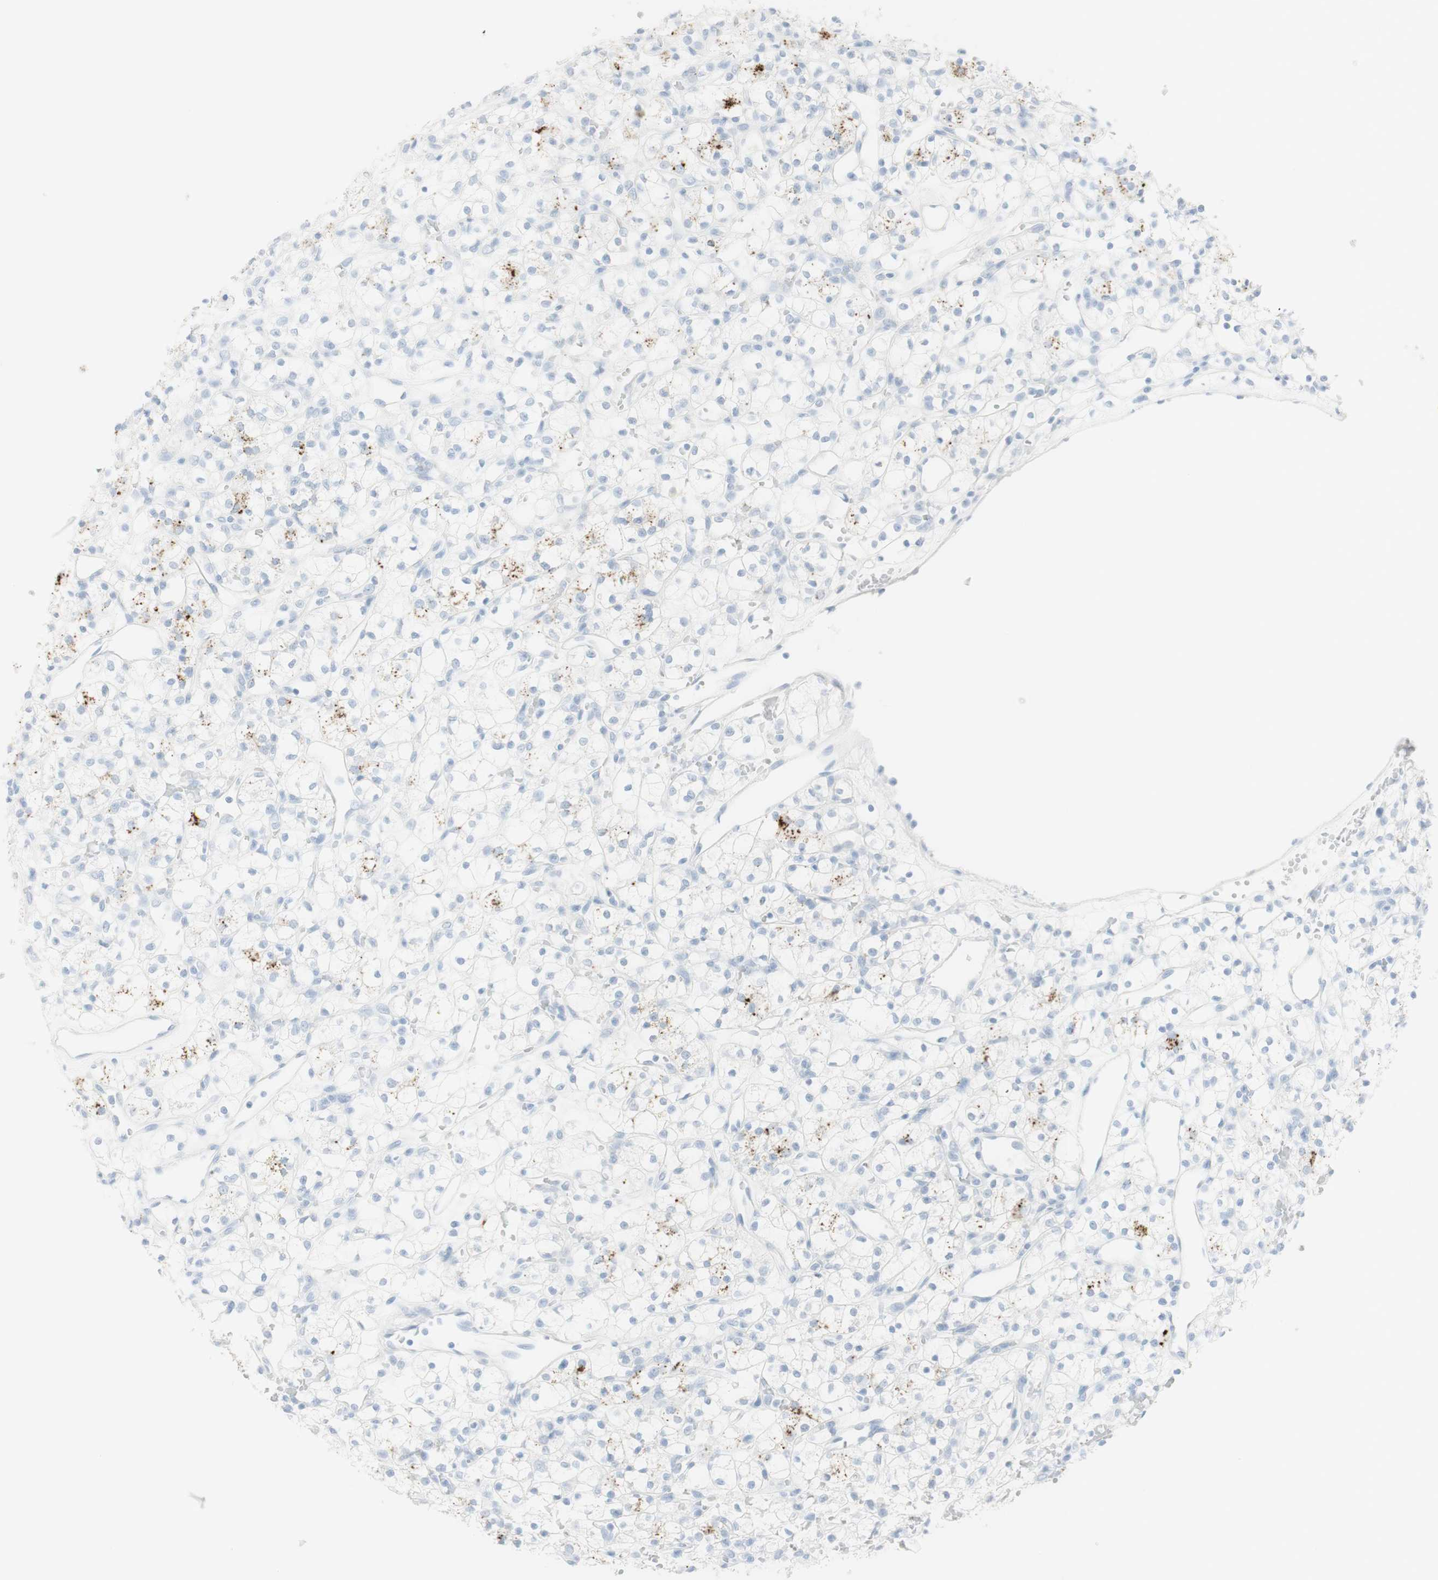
{"staining": {"intensity": "negative", "quantity": "none", "location": "none"}, "tissue": "renal cancer", "cell_type": "Tumor cells", "image_type": "cancer", "snomed": [{"axis": "morphology", "description": "Adenocarcinoma, NOS"}, {"axis": "topography", "description": "Kidney"}], "caption": "Renal cancer (adenocarcinoma) was stained to show a protein in brown. There is no significant expression in tumor cells.", "gene": "NAPSA", "patient": {"sex": "female", "age": 60}}